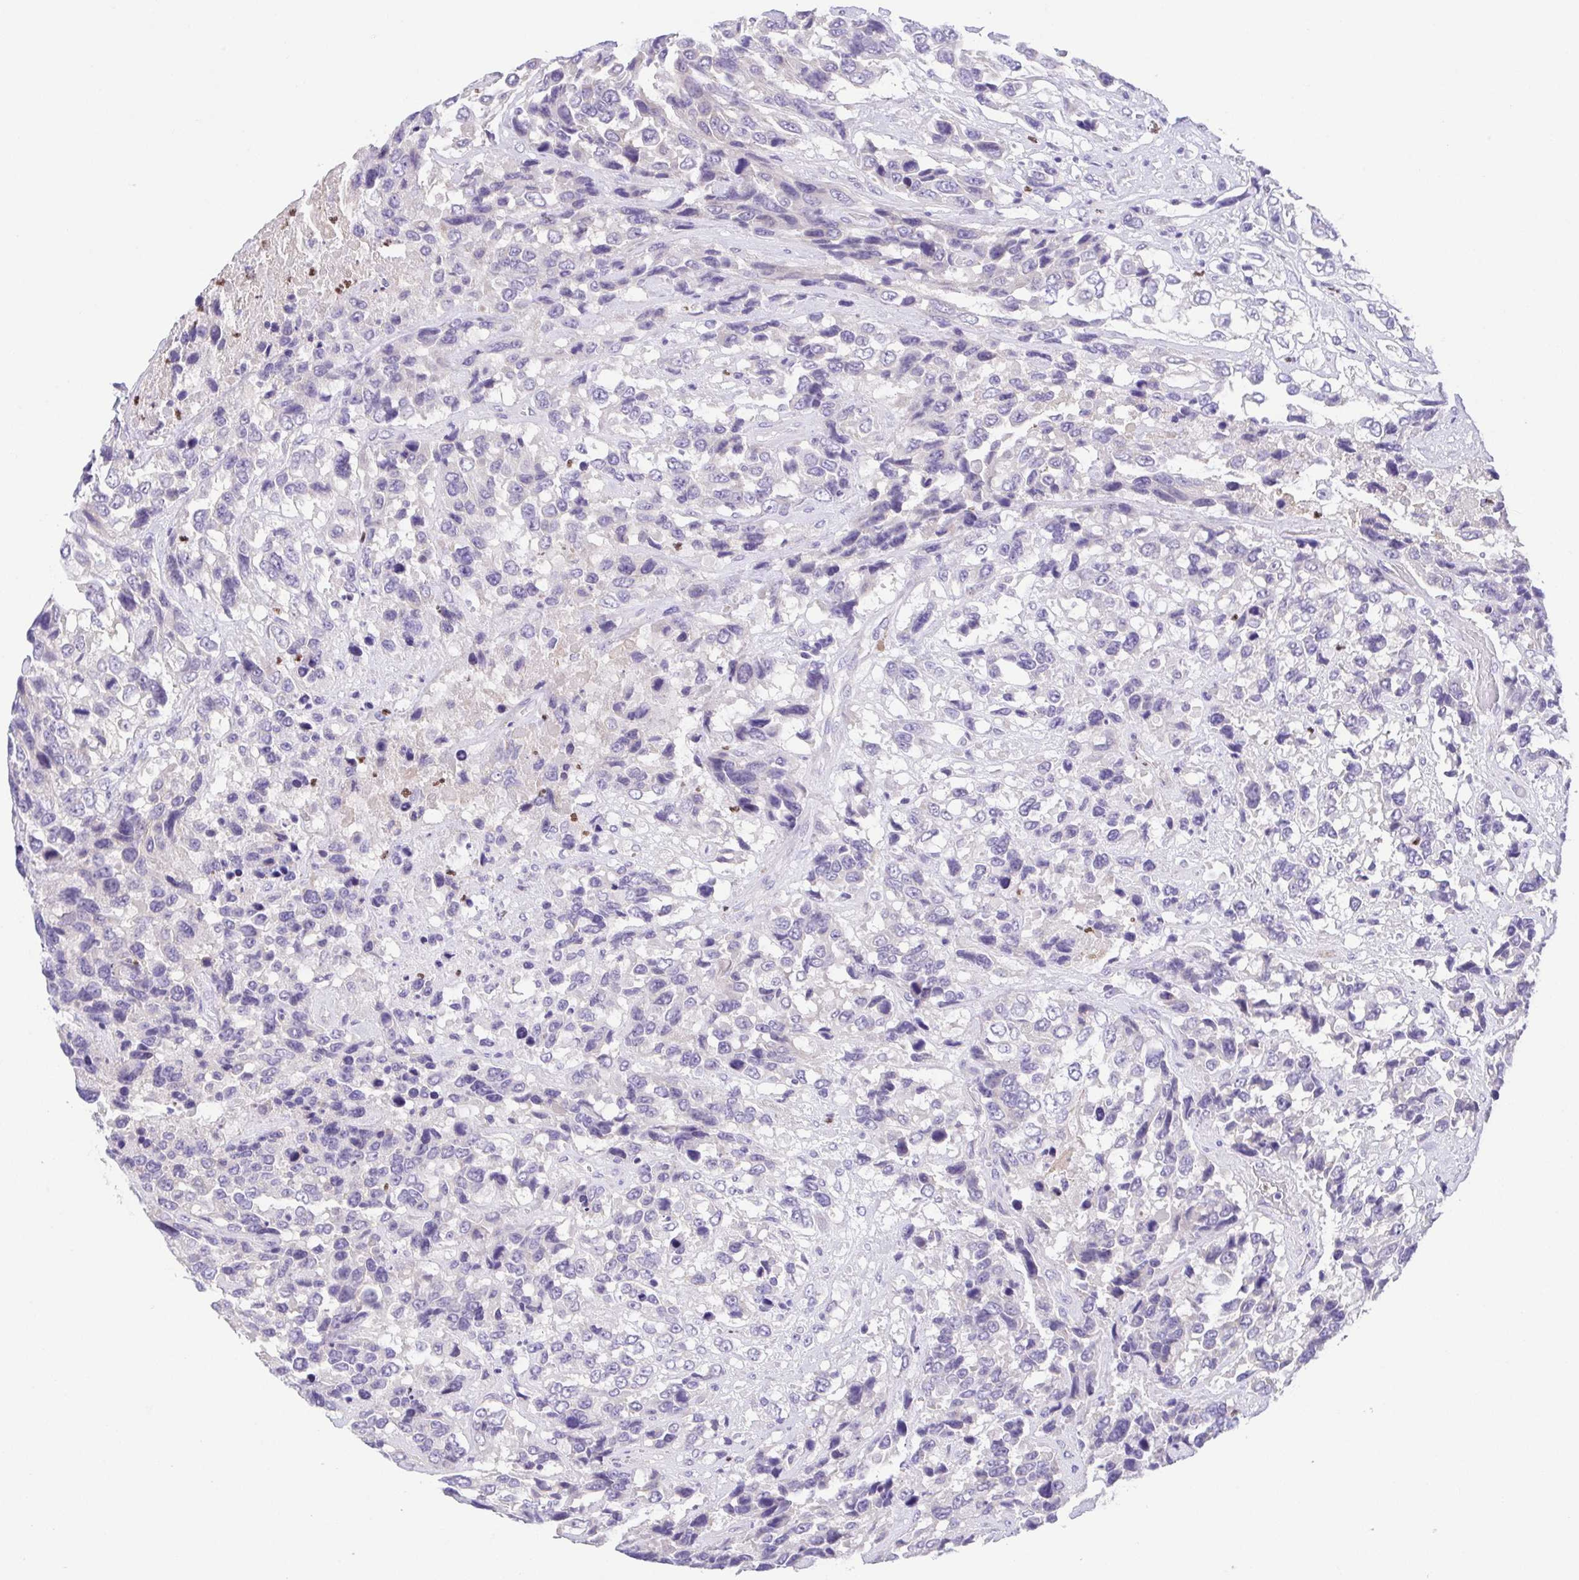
{"staining": {"intensity": "negative", "quantity": "none", "location": "none"}, "tissue": "urothelial cancer", "cell_type": "Tumor cells", "image_type": "cancer", "snomed": [{"axis": "morphology", "description": "Urothelial carcinoma, High grade"}, {"axis": "topography", "description": "Urinary bladder"}], "caption": "Tumor cells are negative for brown protein staining in high-grade urothelial carcinoma. (DAB (3,3'-diaminobenzidine) immunohistochemistry, high magnification).", "gene": "SPATA4", "patient": {"sex": "female", "age": 70}}